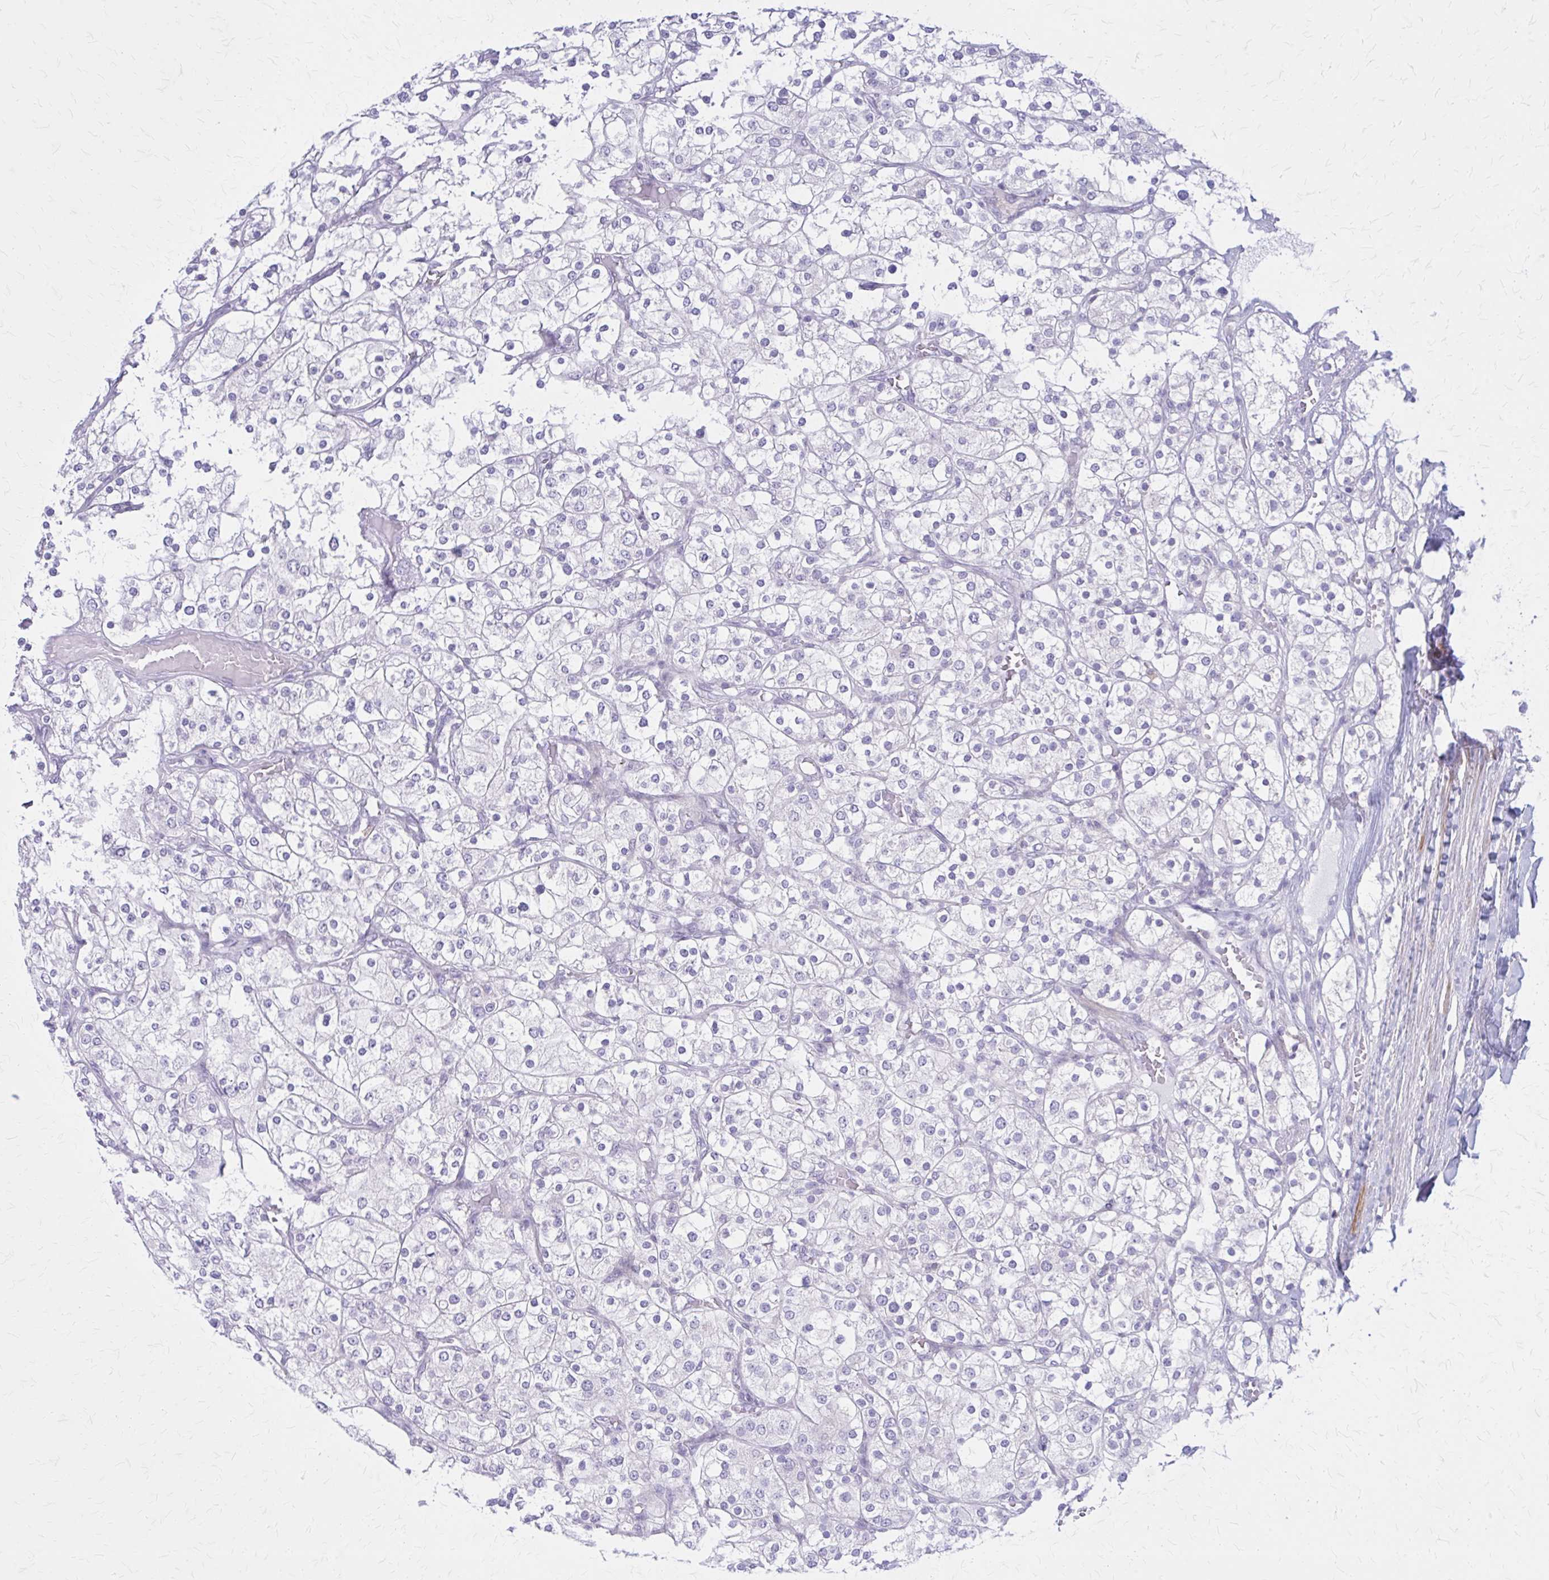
{"staining": {"intensity": "negative", "quantity": "none", "location": "none"}, "tissue": "renal cancer", "cell_type": "Tumor cells", "image_type": "cancer", "snomed": [{"axis": "morphology", "description": "Adenocarcinoma, NOS"}, {"axis": "topography", "description": "Kidney"}], "caption": "Immunohistochemistry histopathology image of neoplastic tissue: renal cancer (adenocarcinoma) stained with DAB (3,3'-diaminobenzidine) reveals no significant protein staining in tumor cells.", "gene": "PITPNM1", "patient": {"sex": "male", "age": 80}}